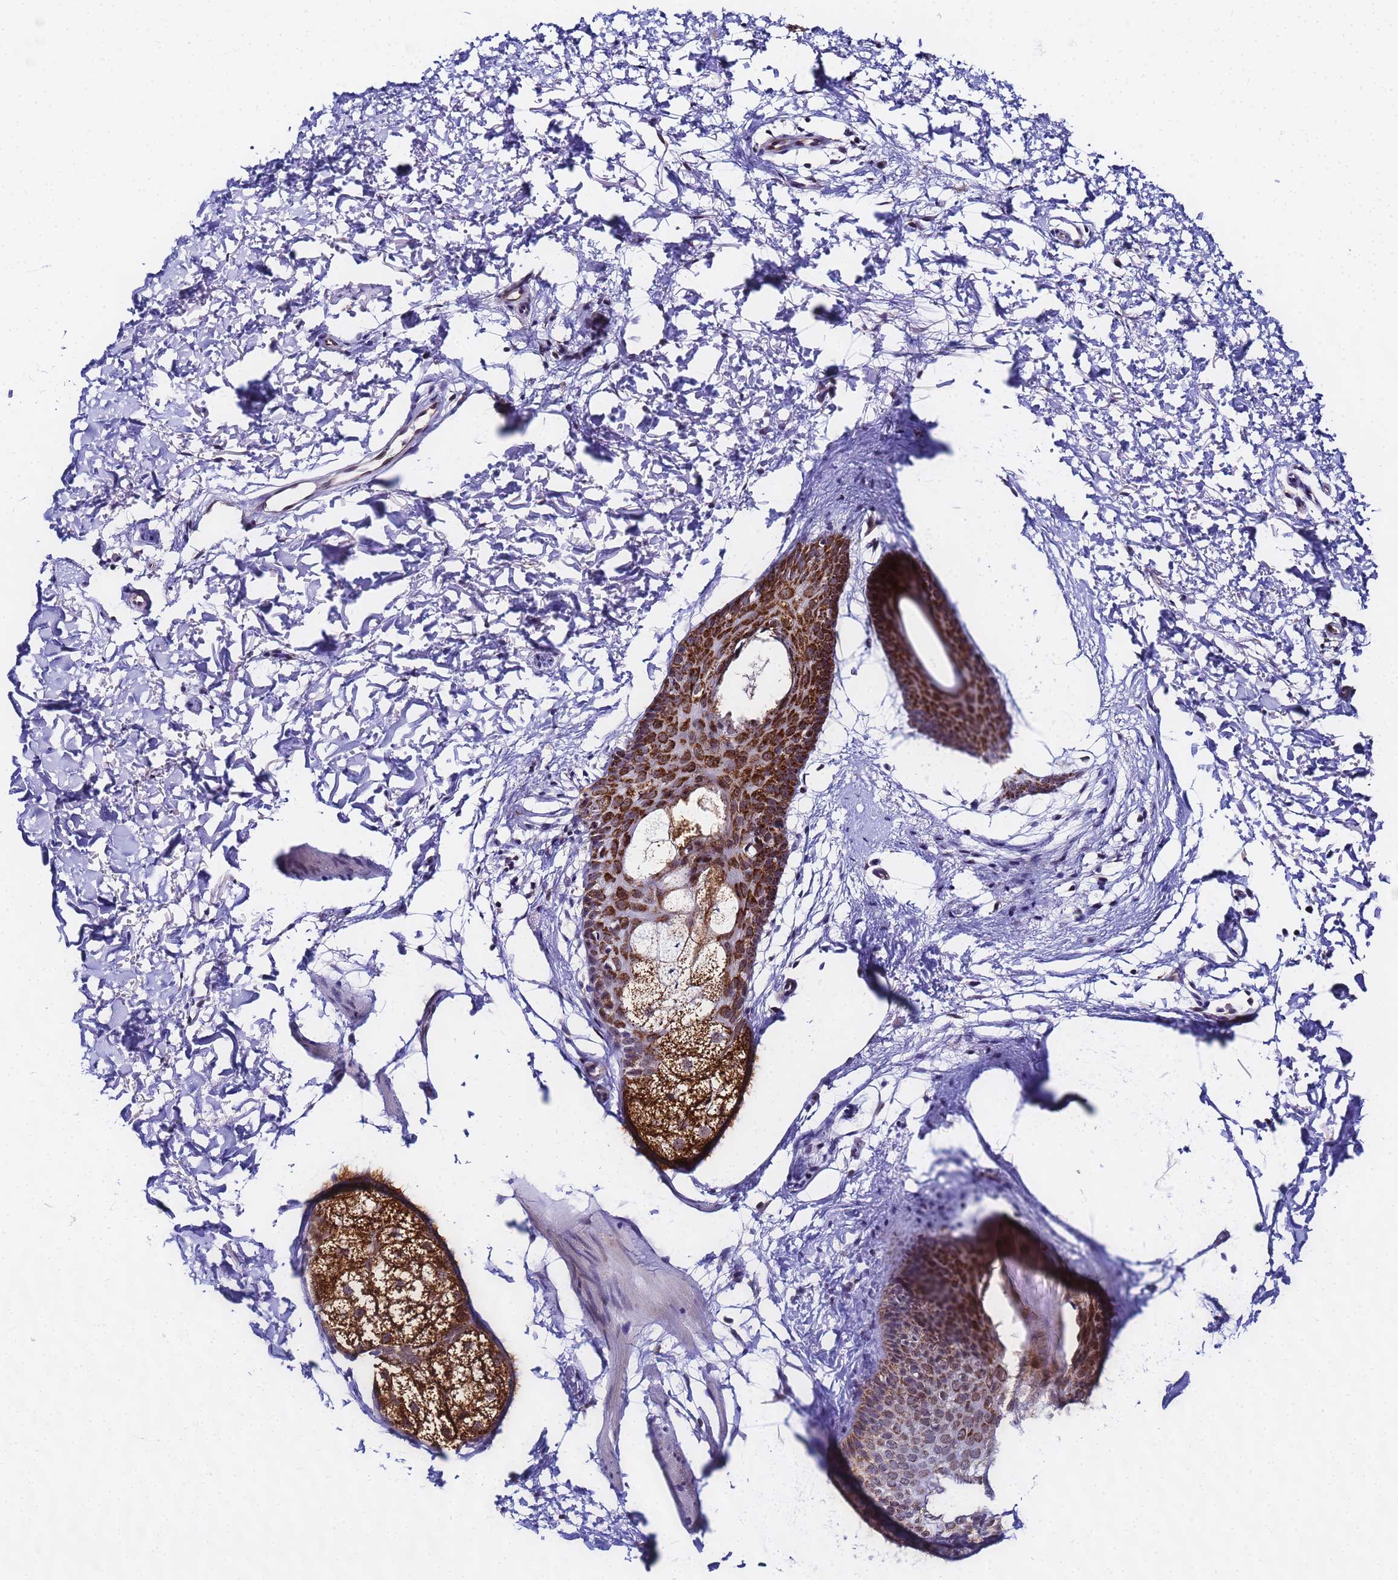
{"staining": {"intensity": "weak", "quantity": ">75%", "location": "cytoplasmic/membranous"}, "tissue": "skin", "cell_type": "Fibroblasts", "image_type": "normal", "snomed": [{"axis": "morphology", "description": "Normal tissue, NOS"}, {"axis": "topography", "description": "Skin"}], "caption": "Skin stained for a protein demonstrates weak cytoplasmic/membranous positivity in fibroblasts. (DAB (3,3'-diaminobenzidine) IHC, brown staining for protein, blue staining for nuclei).", "gene": "CKMT1A", "patient": {"sex": "male", "age": 66}}